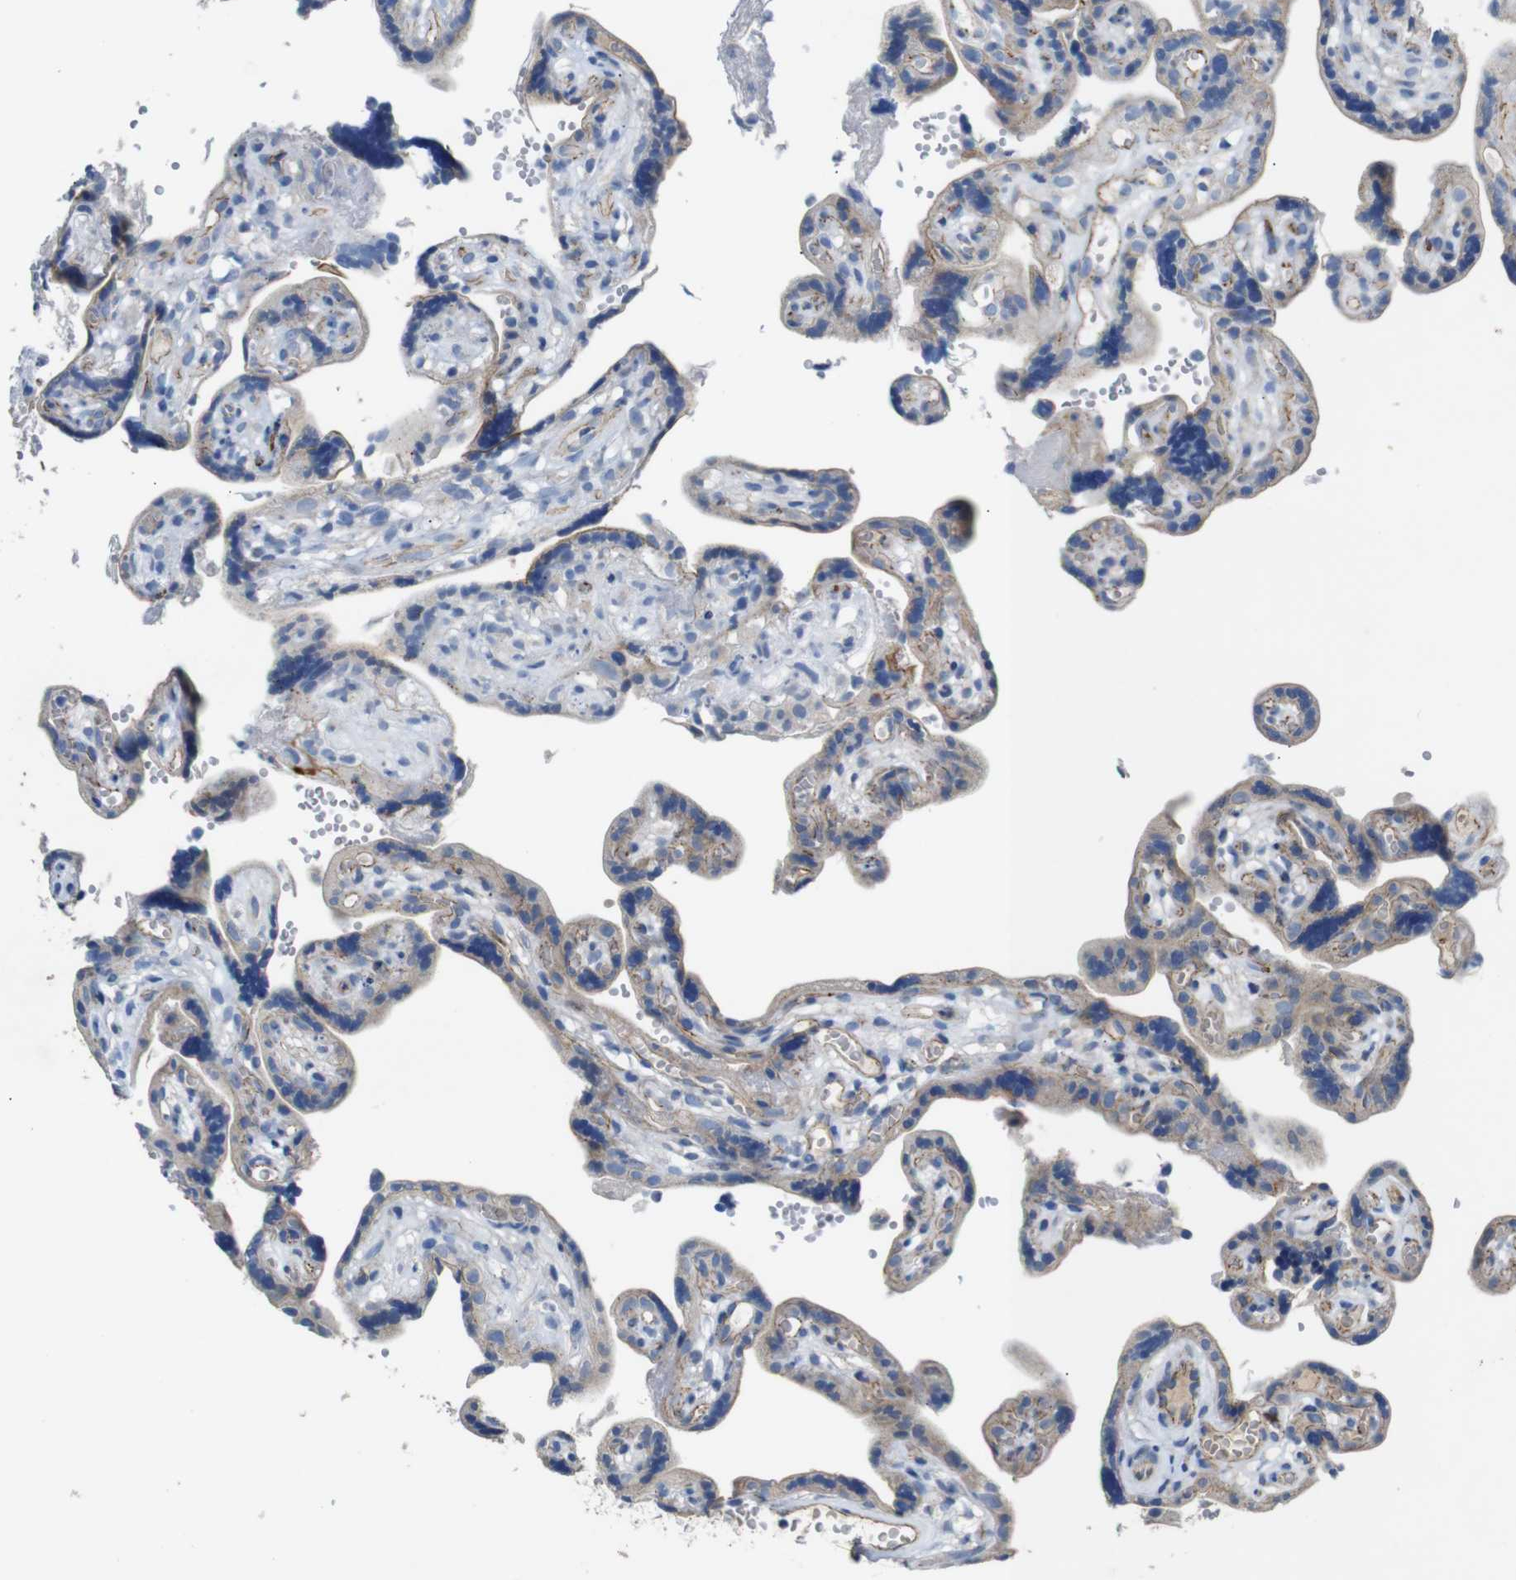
{"staining": {"intensity": "weak", "quantity": "25%-75%", "location": "cytoplasmic/membranous"}, "tissue": "placenta", "cell_type": "Trophoblastic cells", "image_type": "normal", "snomed": [{"axis": "morphology", "description": "Normal tissue, NOS"}, {"axis": "topography", "description": "Placenta"}], "caption": "A micrograph of placenta stained for a protein demonstrates weak cytoplasmic/membranous brown staining in trophoblastic cells. (DAB IHC with brightfield microscopy, high magnification).", "gene": "NHLRC3", "patient": {"sex": "female", "age": 30}}